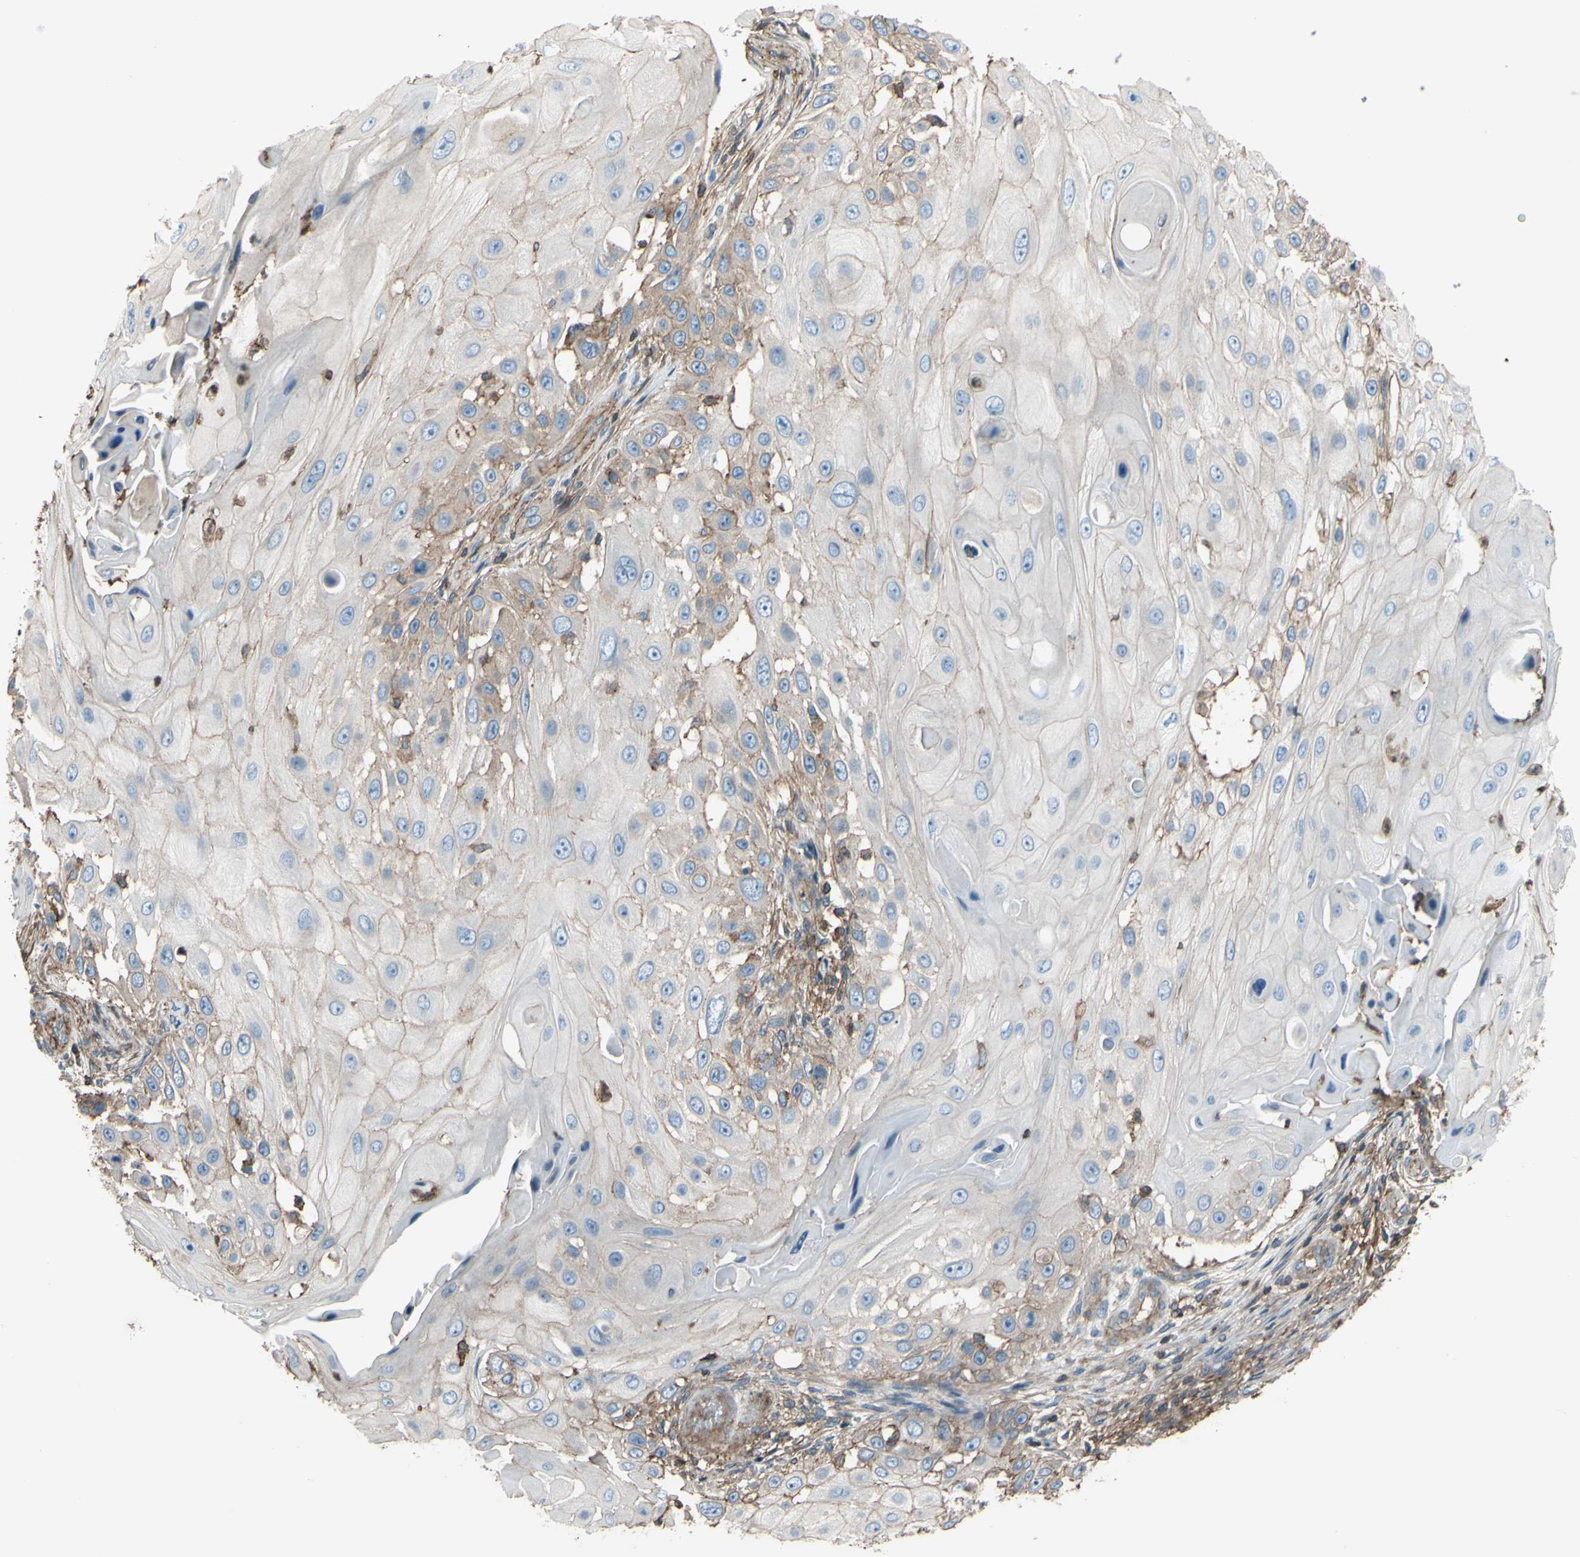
{"staining": {"intensity": "weak", "quantity": "<25%", "location": "cytoplasmic/membranous"}, "tissue": "skin cancer", "cell_type": "Tumor cells", "image_type": "cancer", "snomed": [{"axis": "morphology", "description": "Squamous cell carcinoma, NOS"}, {"axis": "topography", "description": "Skin"}], "caption": "Immunohistochemistry photomicrograph of neoplastic tissue: skin squamous cell carcinoma stained with DAB reveals no significant protein expression in tumor cells.", "gene": "ADD3", "patient": {"sex": "female", "age": 44}}